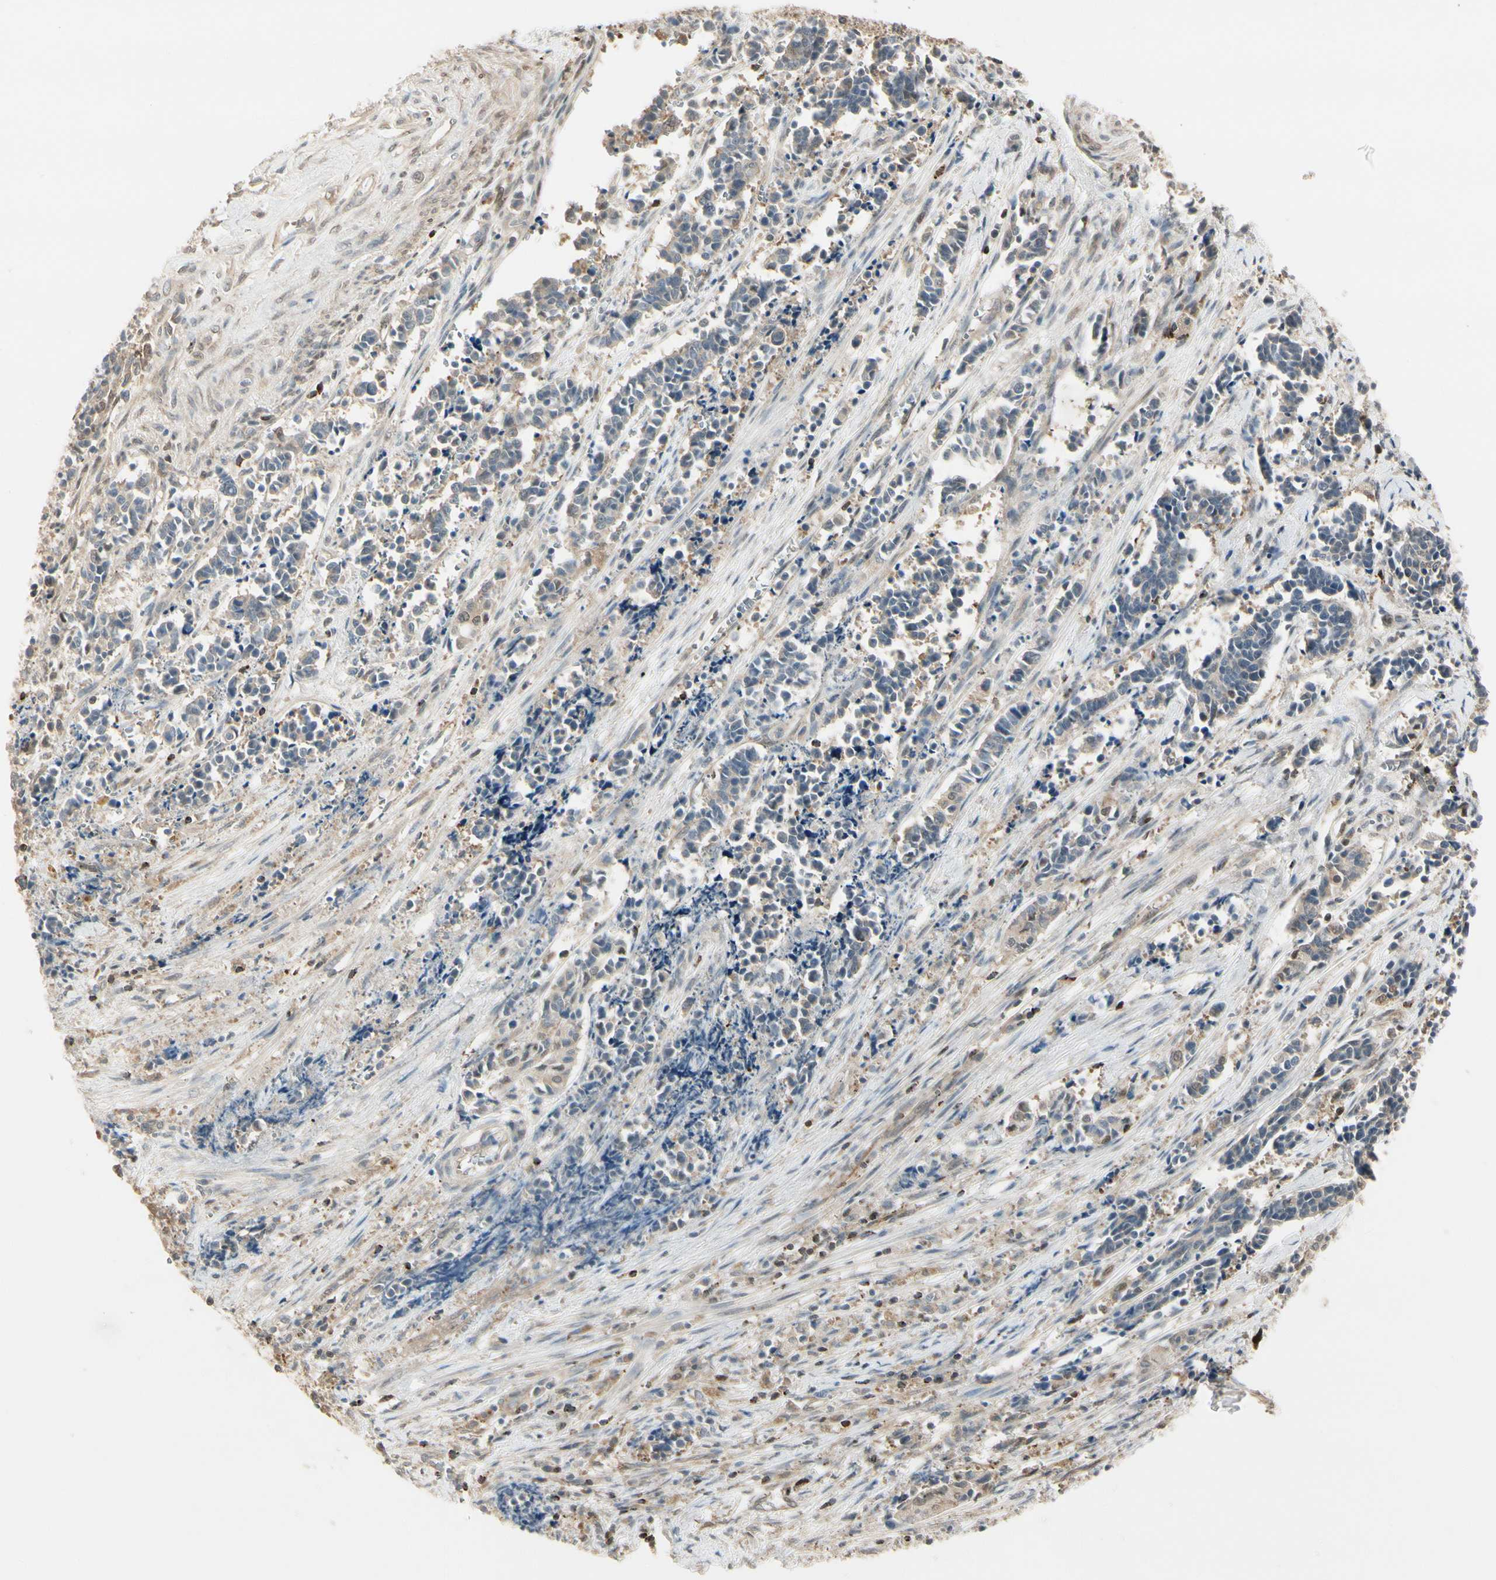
{"staining": {"intensity": "weak", "quantity": ">75%", "location": "cytoplasmic/membranous"}, "tissue": "cervical cancer", "cell_type": "Tumor cells", "image_type": "cancer", "snomed": [{"axis": "morphology", "description": "Squamous cell carcinoma, NOS"}, {"axis": "topography", "description": "Cervix"}], "caption": "Cervical cancer stained for a protein reveals weak cytoplasmic/membranous positivity in tumor cells.", "gene": "EVC", "patient": {"sex": "female", "age": 35}}